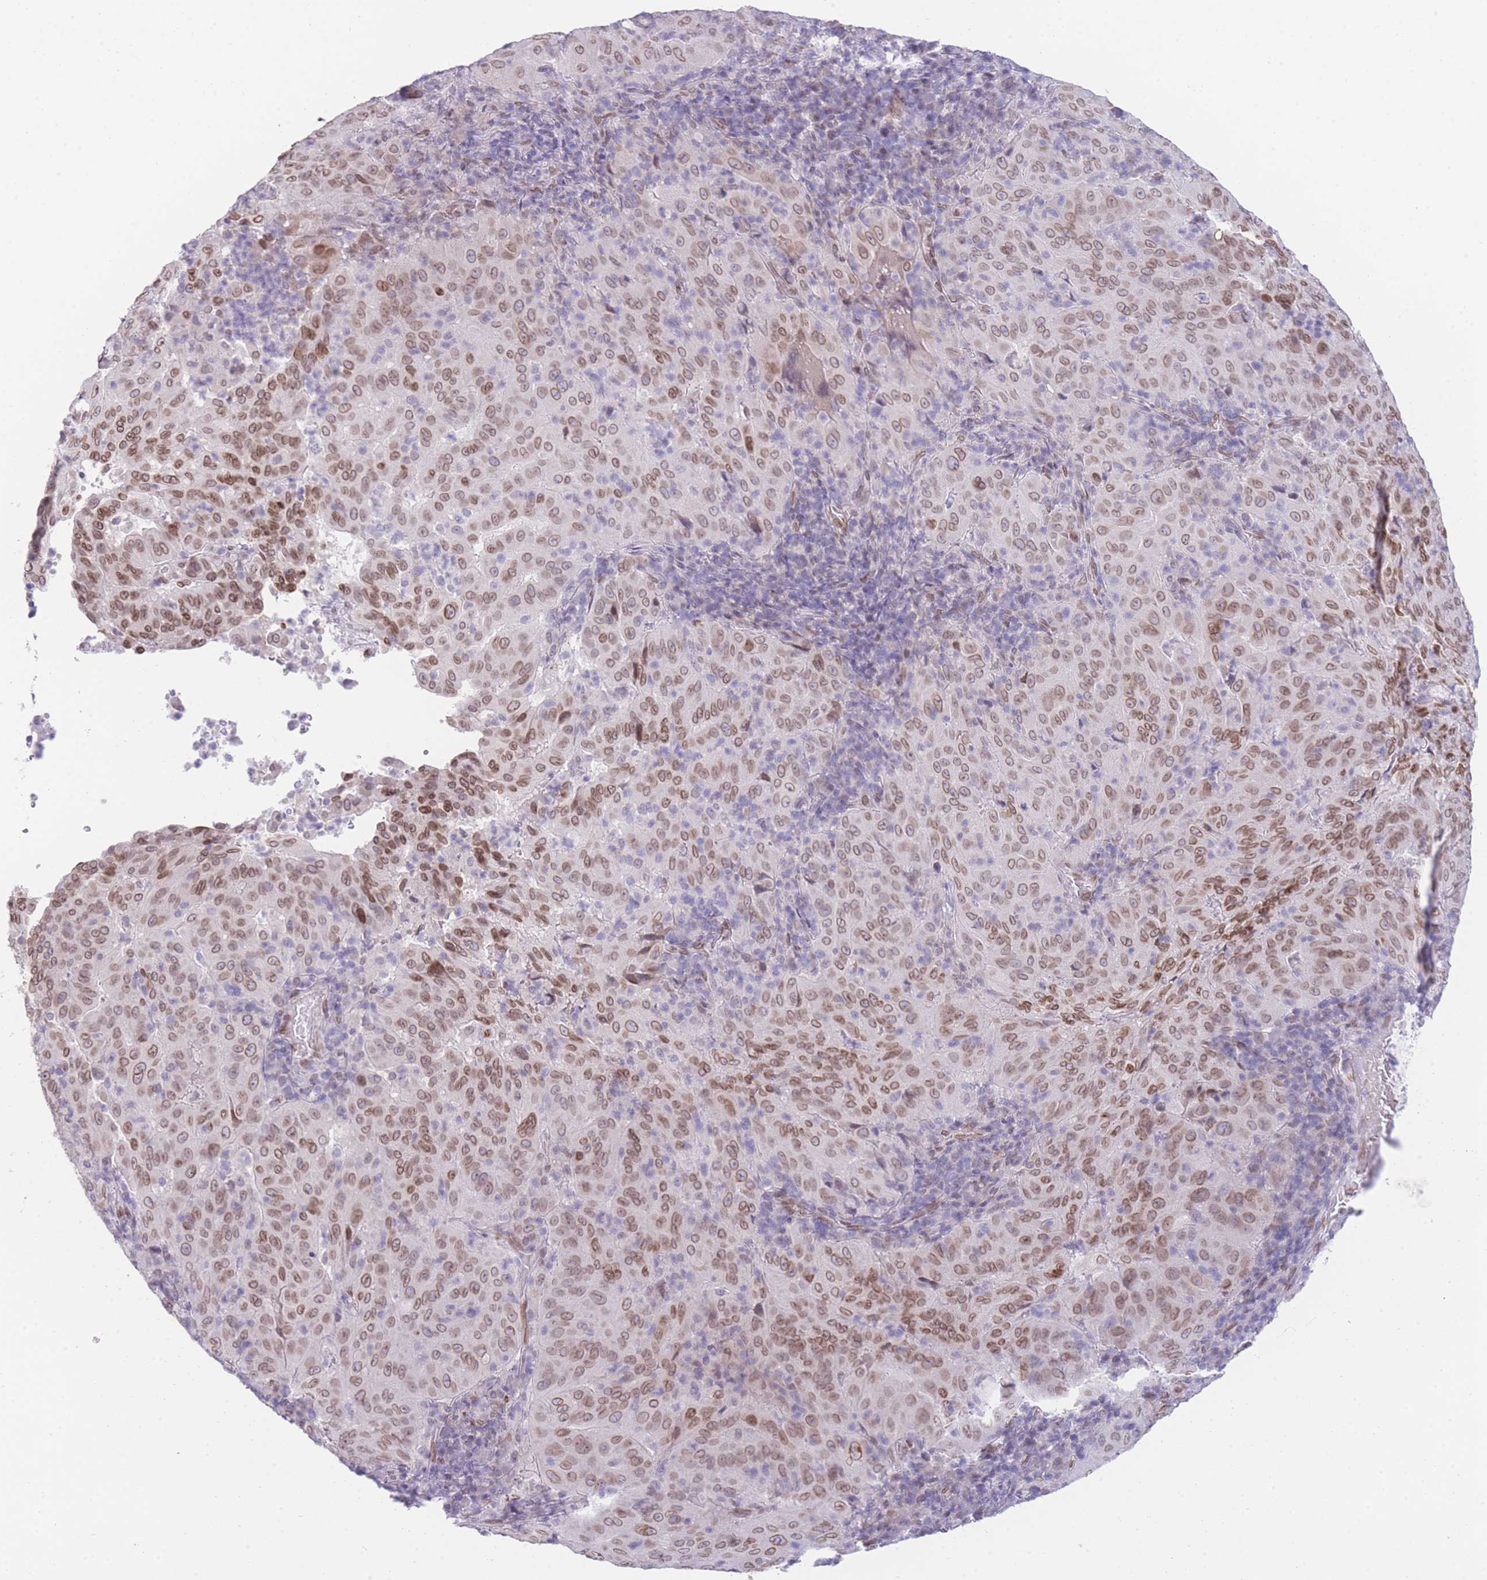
{"staining": {"intensity": "moderate", "quantity": ">75%", "location": "cytoplasmic/membranous,nuclear"}, "tissue": "pancreatic cancer", "cell_type": "Tumor cells", "image_type": "cancer", "snomed": [{"axis": "morphology", "description": "Adenocarcinoma, NOS"}, {"axis": "topography", "description": "Pancreas"}], "caption": "The micrograph reveals staining of adenocarcinoma (pancreatic), revealing moderate cytoplasmic/membranous and nuclear protein expression (brown color) within tumor cells. (Brightfield microscopy of DAB IHC at high magnification).", "gene": "OR10AD1", "patient": {"sex": "male", "age": 63}}